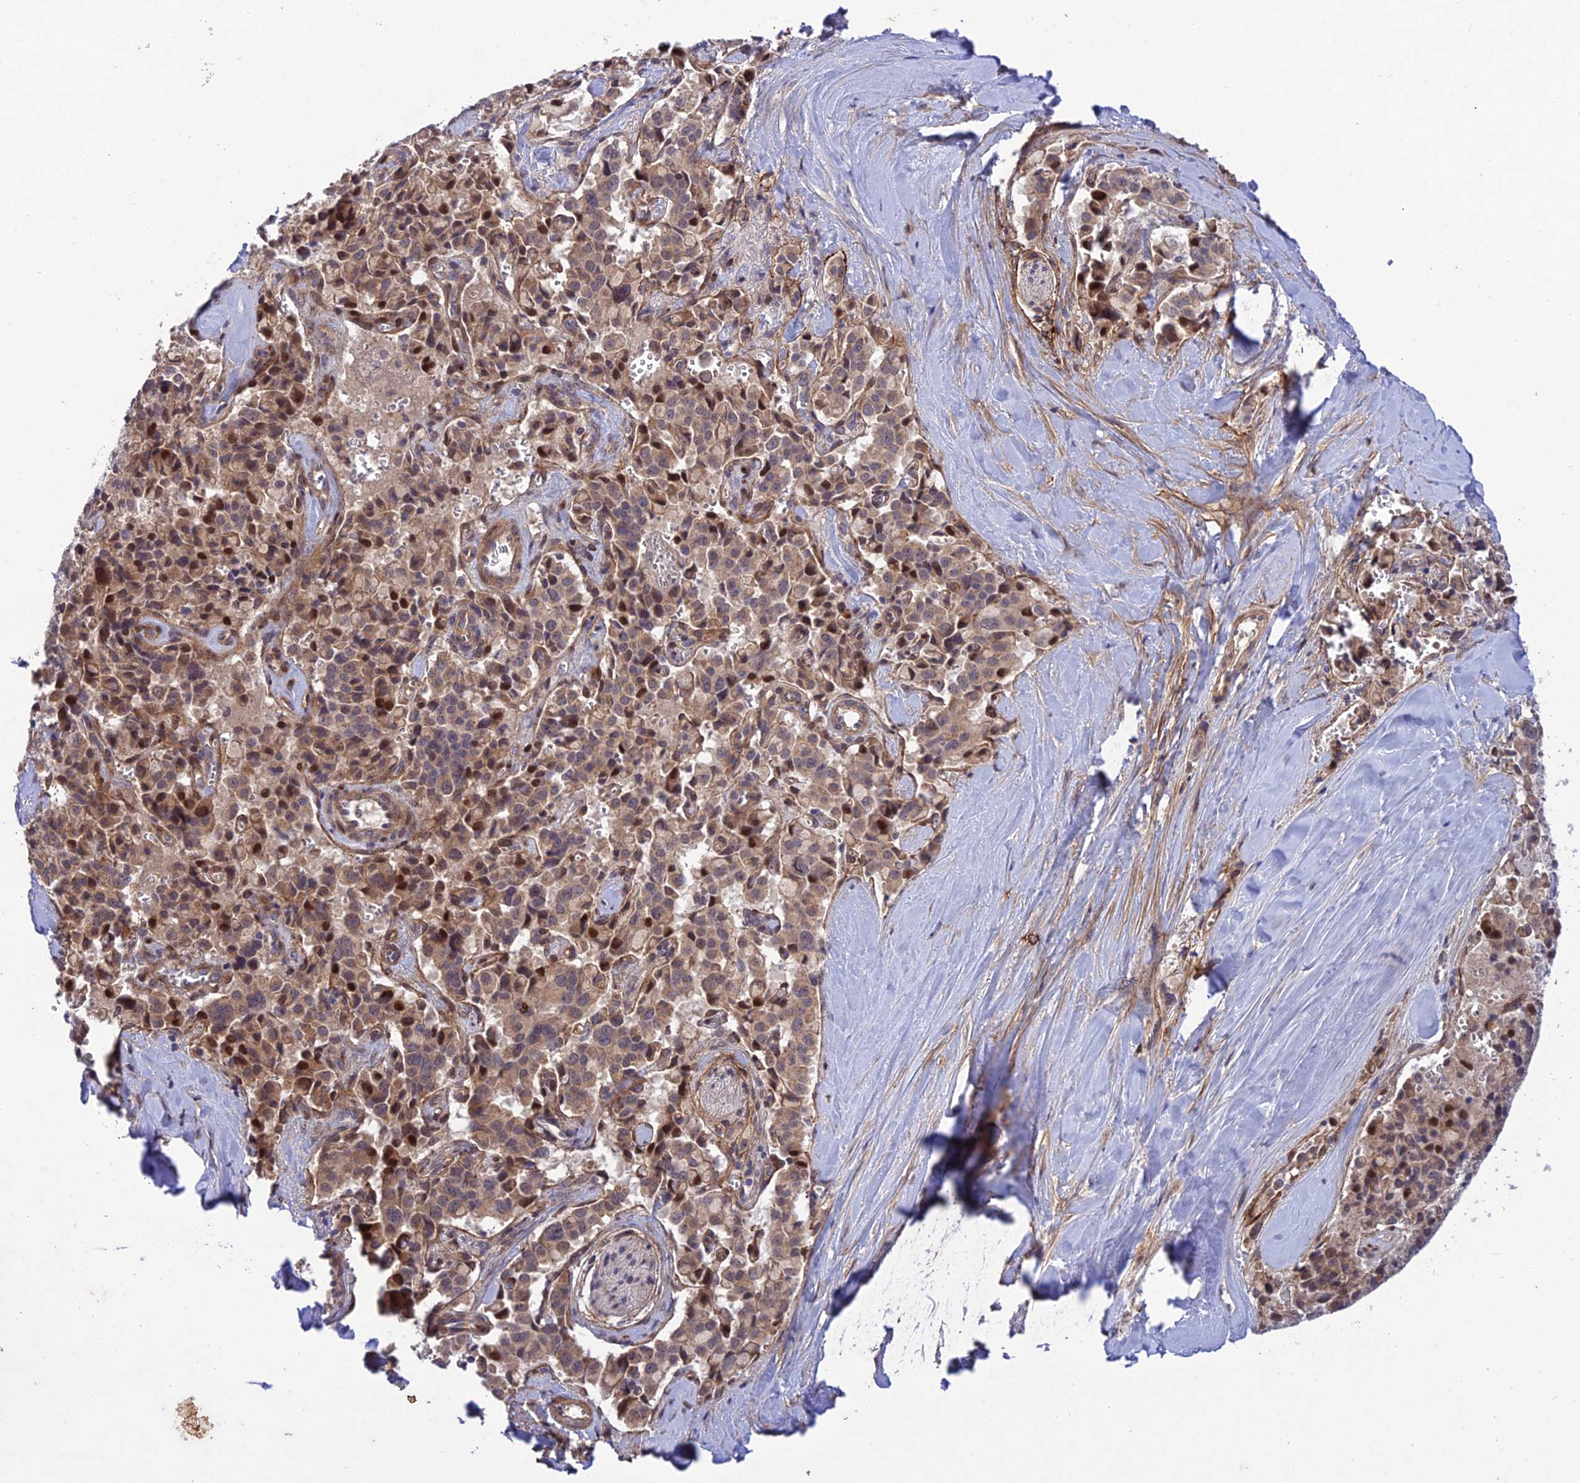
{"staining": {"intensity": "moderate", "quantity": ">75%", "location": "cytoplasmic/membranous,nuclear"}, "tissue": "pancreatic cancer", "cell_type": "Tumor cells", "image_type": "cancer", "snomed": [{"axis": "morphology", "description": "Adenocarcinoma, NOS"}, {"axis": "topography", "description": "Pancreas"}], "caption": "An image of human adenocarcinoma (pancreatic) stained for a protein shows moderate cytoplasmic/membranous and nuclear brown staining in tumor cells.", "gene": "PLEKHG2", "patient": {"sex": "male", "age": 65}}